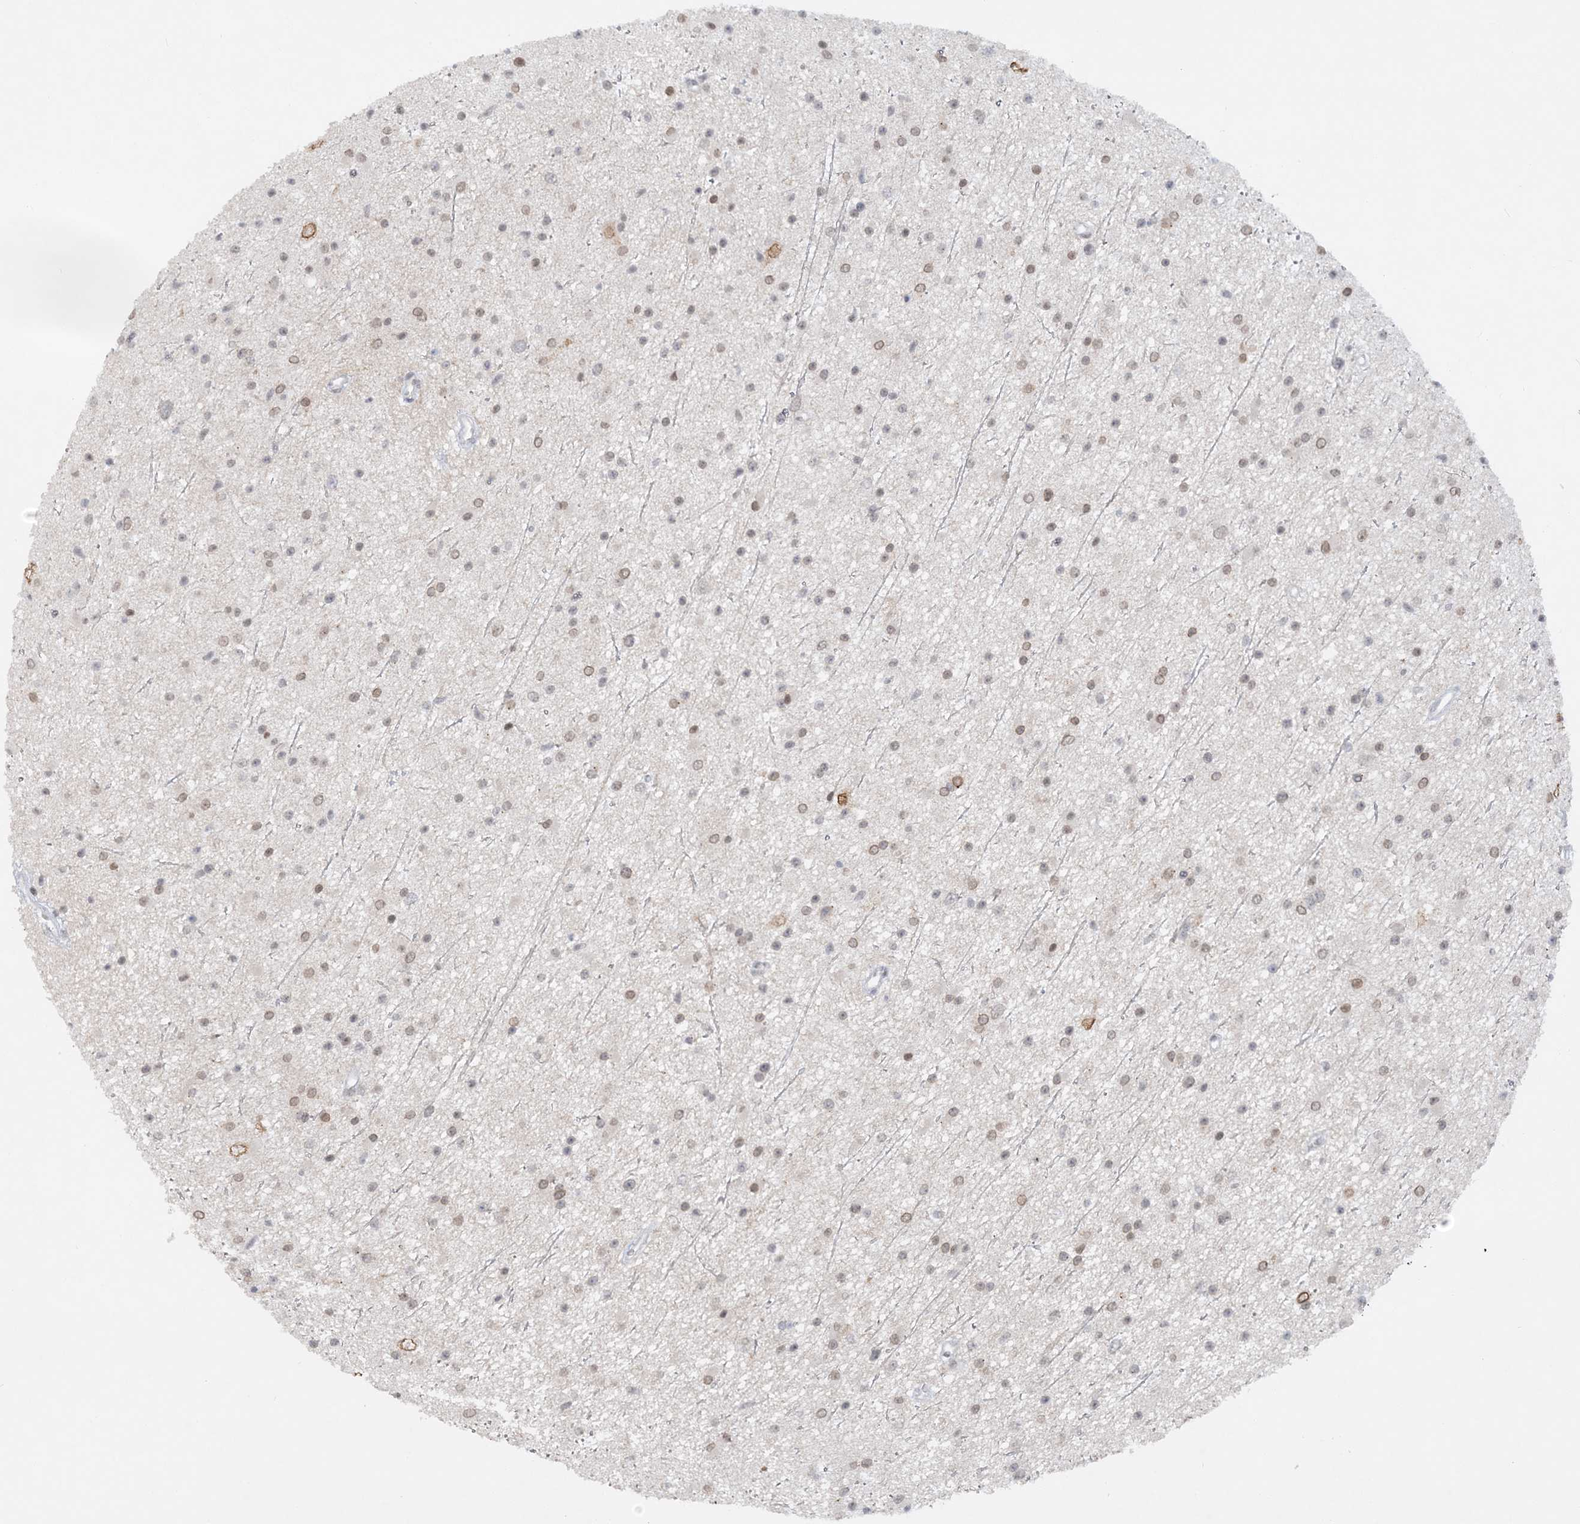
{"staining": {"intensity": "weak", "quantity": "25%-75%", "location": "nuclear"}, "tissue": "glioma", "cell_type": "Tumor cells", "image_type": "cancer", "snomed": [{"axis": "morphology", "description": "Glioma, malignant, Low grade"}, {"axis": "topography", "description": "Cerebral cortex"}], "caption": "Protein expression analysis of malignant low-grade glioma exhibits weak nuclear expression in approximately 25%-75% of tumor cells. The protein is stained brown, and the nuclei are stained in blue (DAB (3,3'-diaminobenzidine) IHC with brightfield microscopy, high magnification).", "gene": "KMT2D", "patient": {"sex": "female", "age": 39}}